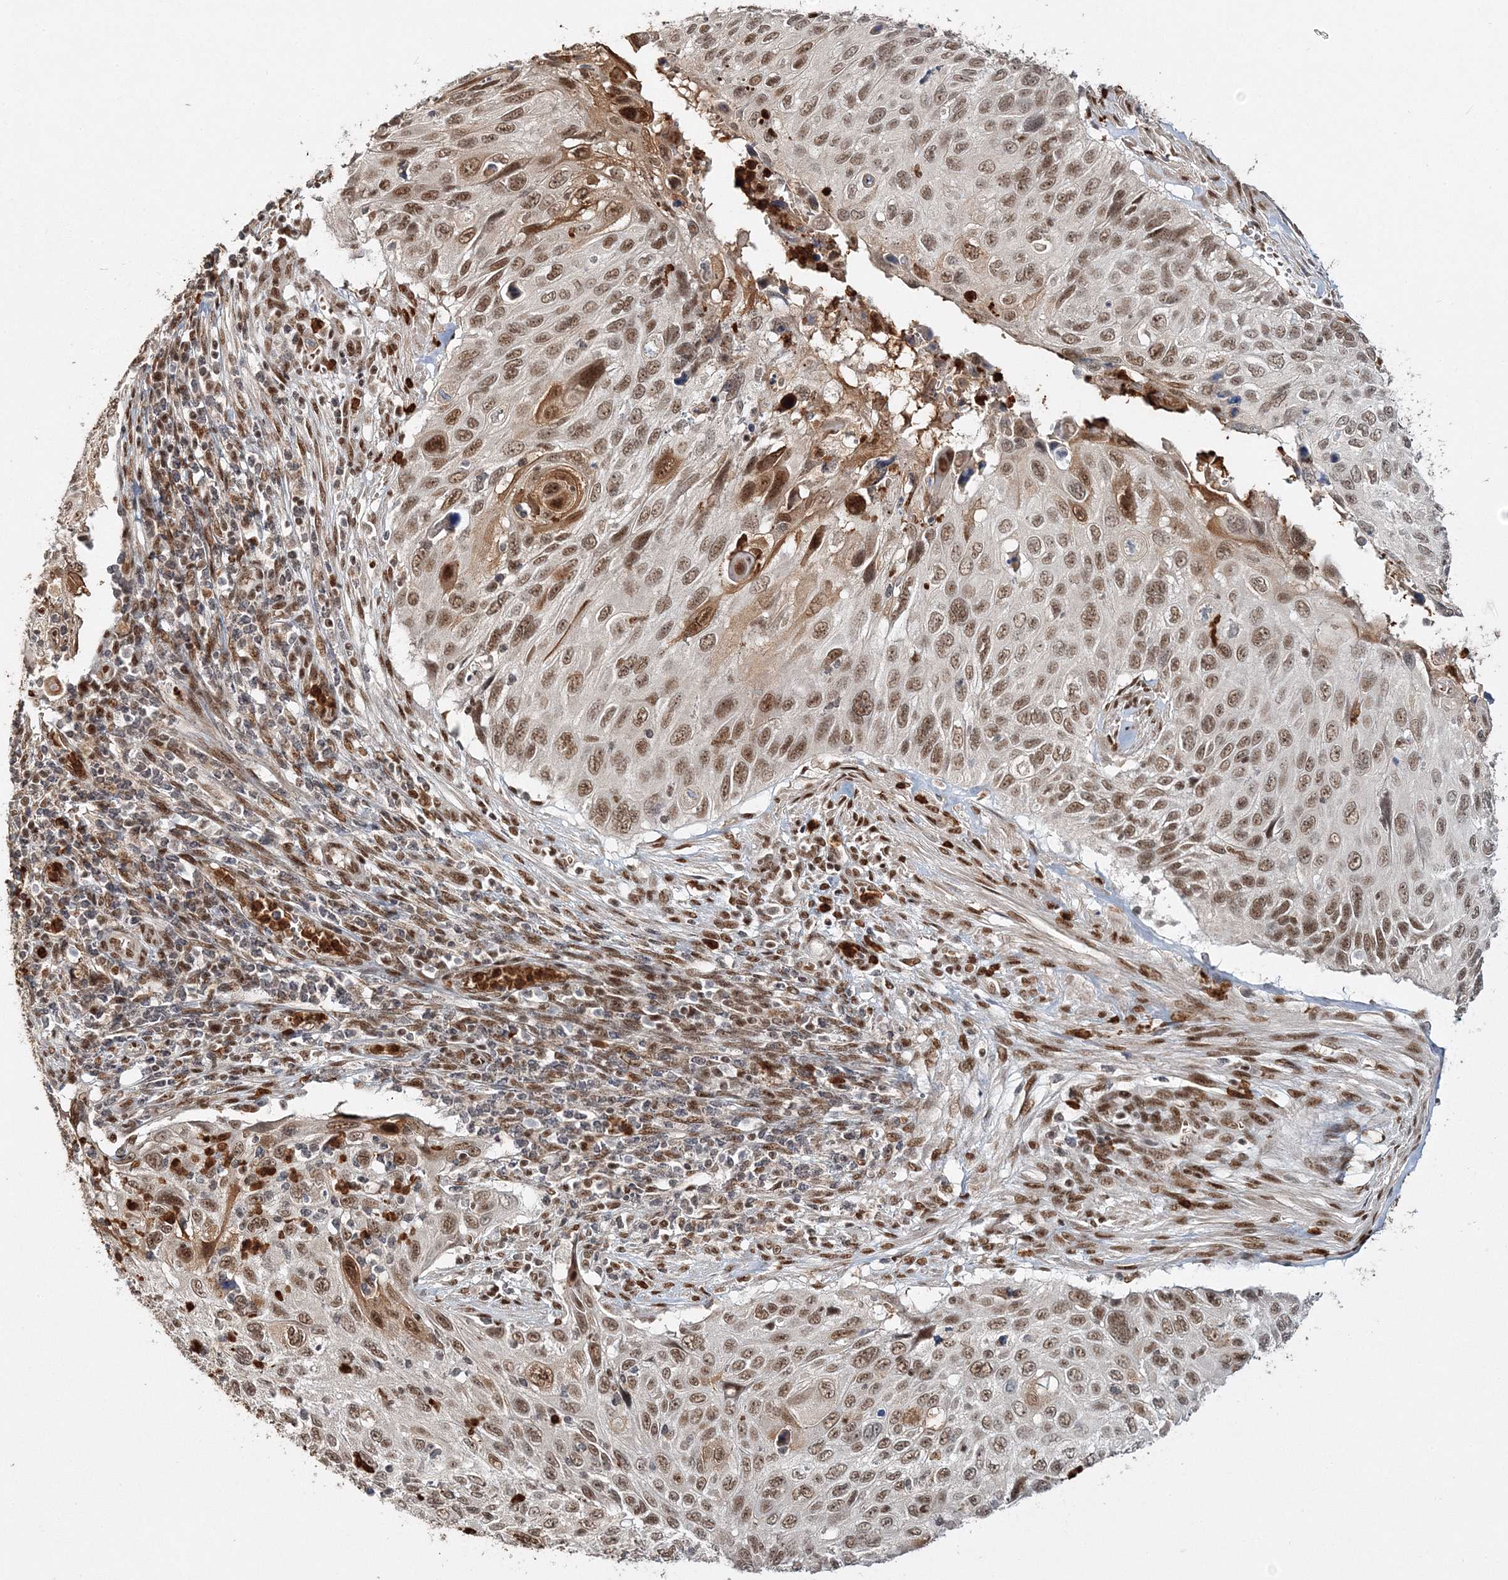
{"staining": {"intensity": "moderate", "quantity": ">75%", "location": "cytoplasmic/membranous,nuclear"}, "tissue": "cervical cancer", "cell_type": "Tumor cells", "image_type": "cancer", "snomed": [{"axis": "morphology", "description": "Squamous cell carcinoma, NOS"}, {"axis": "topography", "description": "Cervix"}], "caption": "Cervical squamous cell carcinoma stained for a protein displays moderate cytoplasmic/membranous and nuclear positivity in tumor cells.", "gene": "QRICH1", "patient": {"sex": "female", "age": 70}}